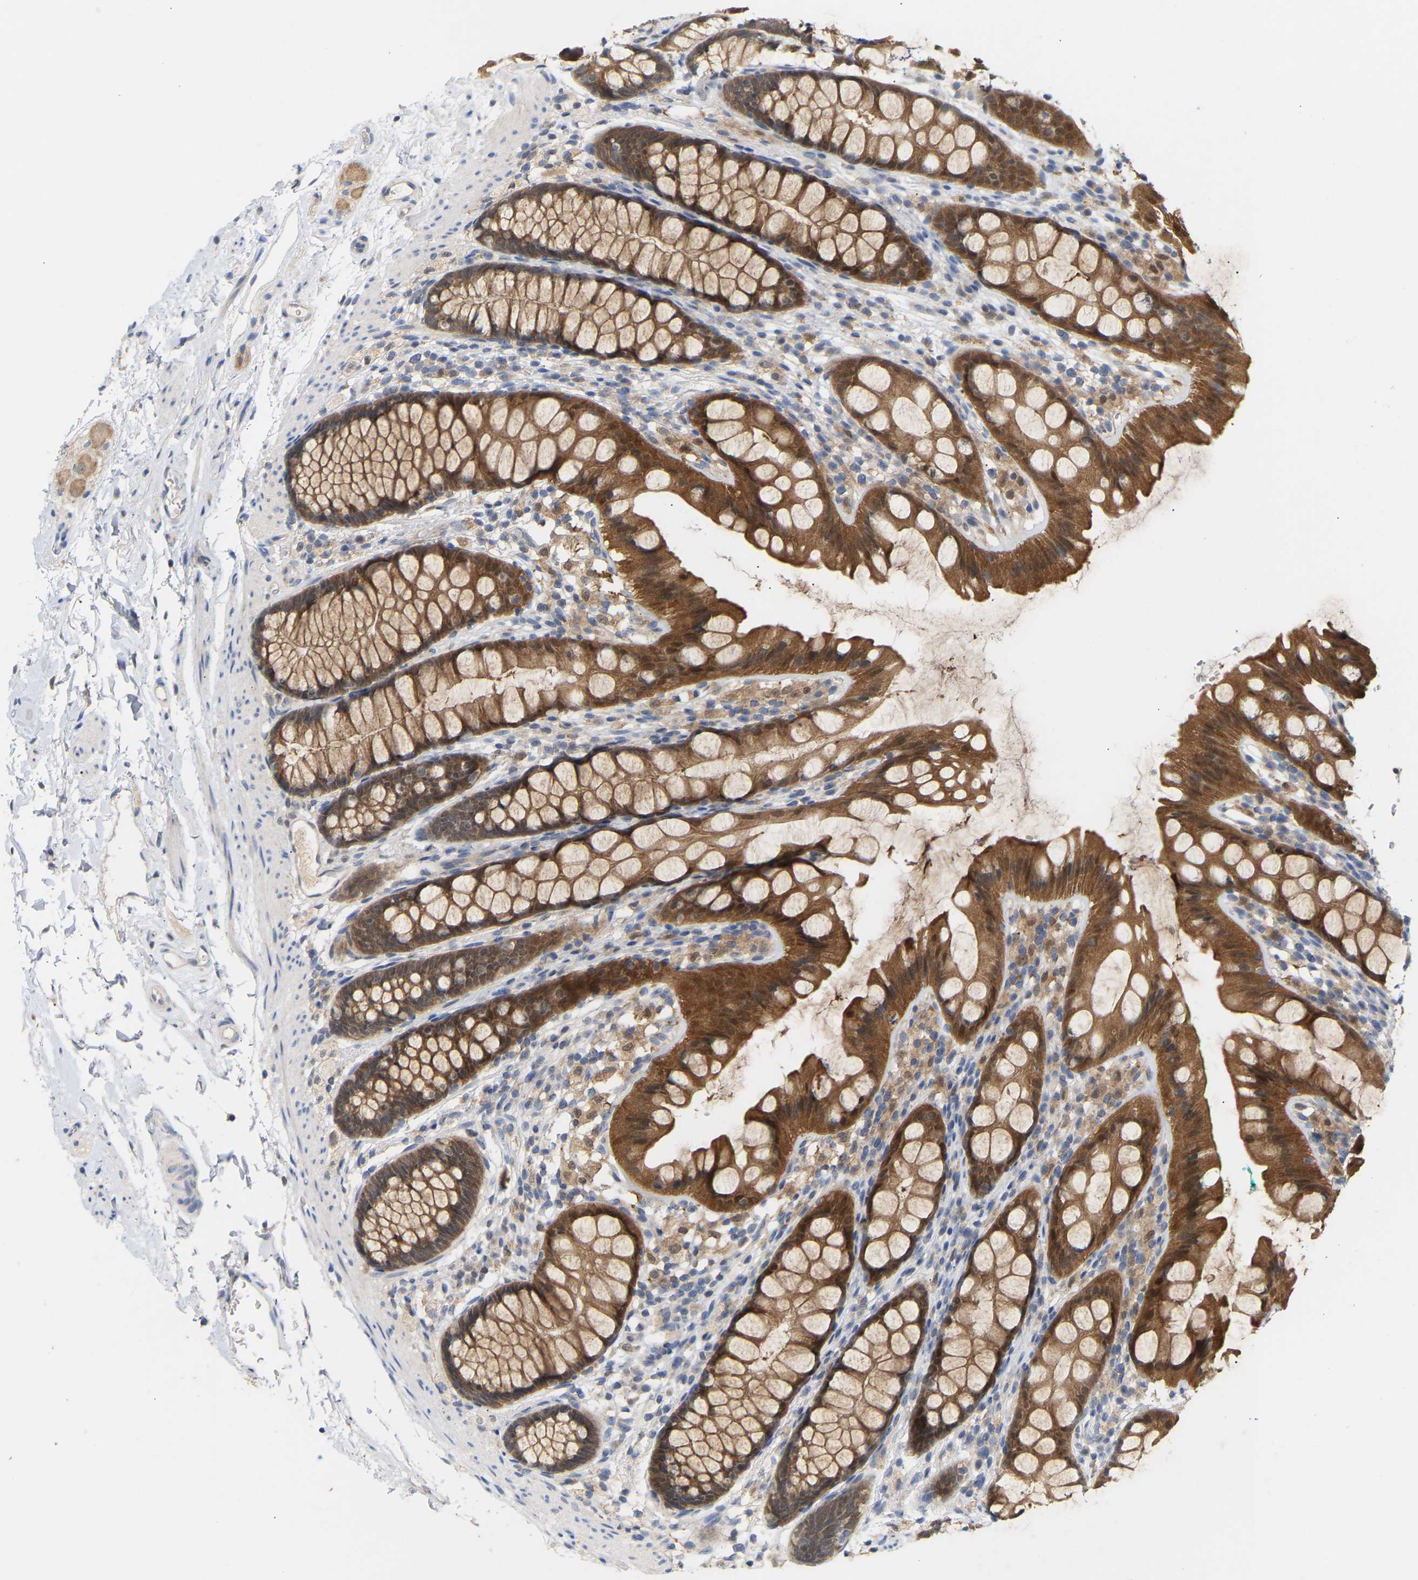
{"staining": {"intensity": "moderate", "quantity": ">75%", "location": "cytoplasmic/membranous,nuclear"}, "tissue": "rectum", "cell_type": "Glandular cells", "image_type": "normal", "snomed": [{"axis": "morphology", "description": "Normal tissue, NOS"}, {"axis": "topography", "description": "Rectum"}], "caption": "This is an image of IHC staining of normal rectum, which shows moderate staining in the cytoplasmic/membranous,nuclear of glandular cells.", "gene": "TPMT", "patient": {"sex": "female", "age": 65}}